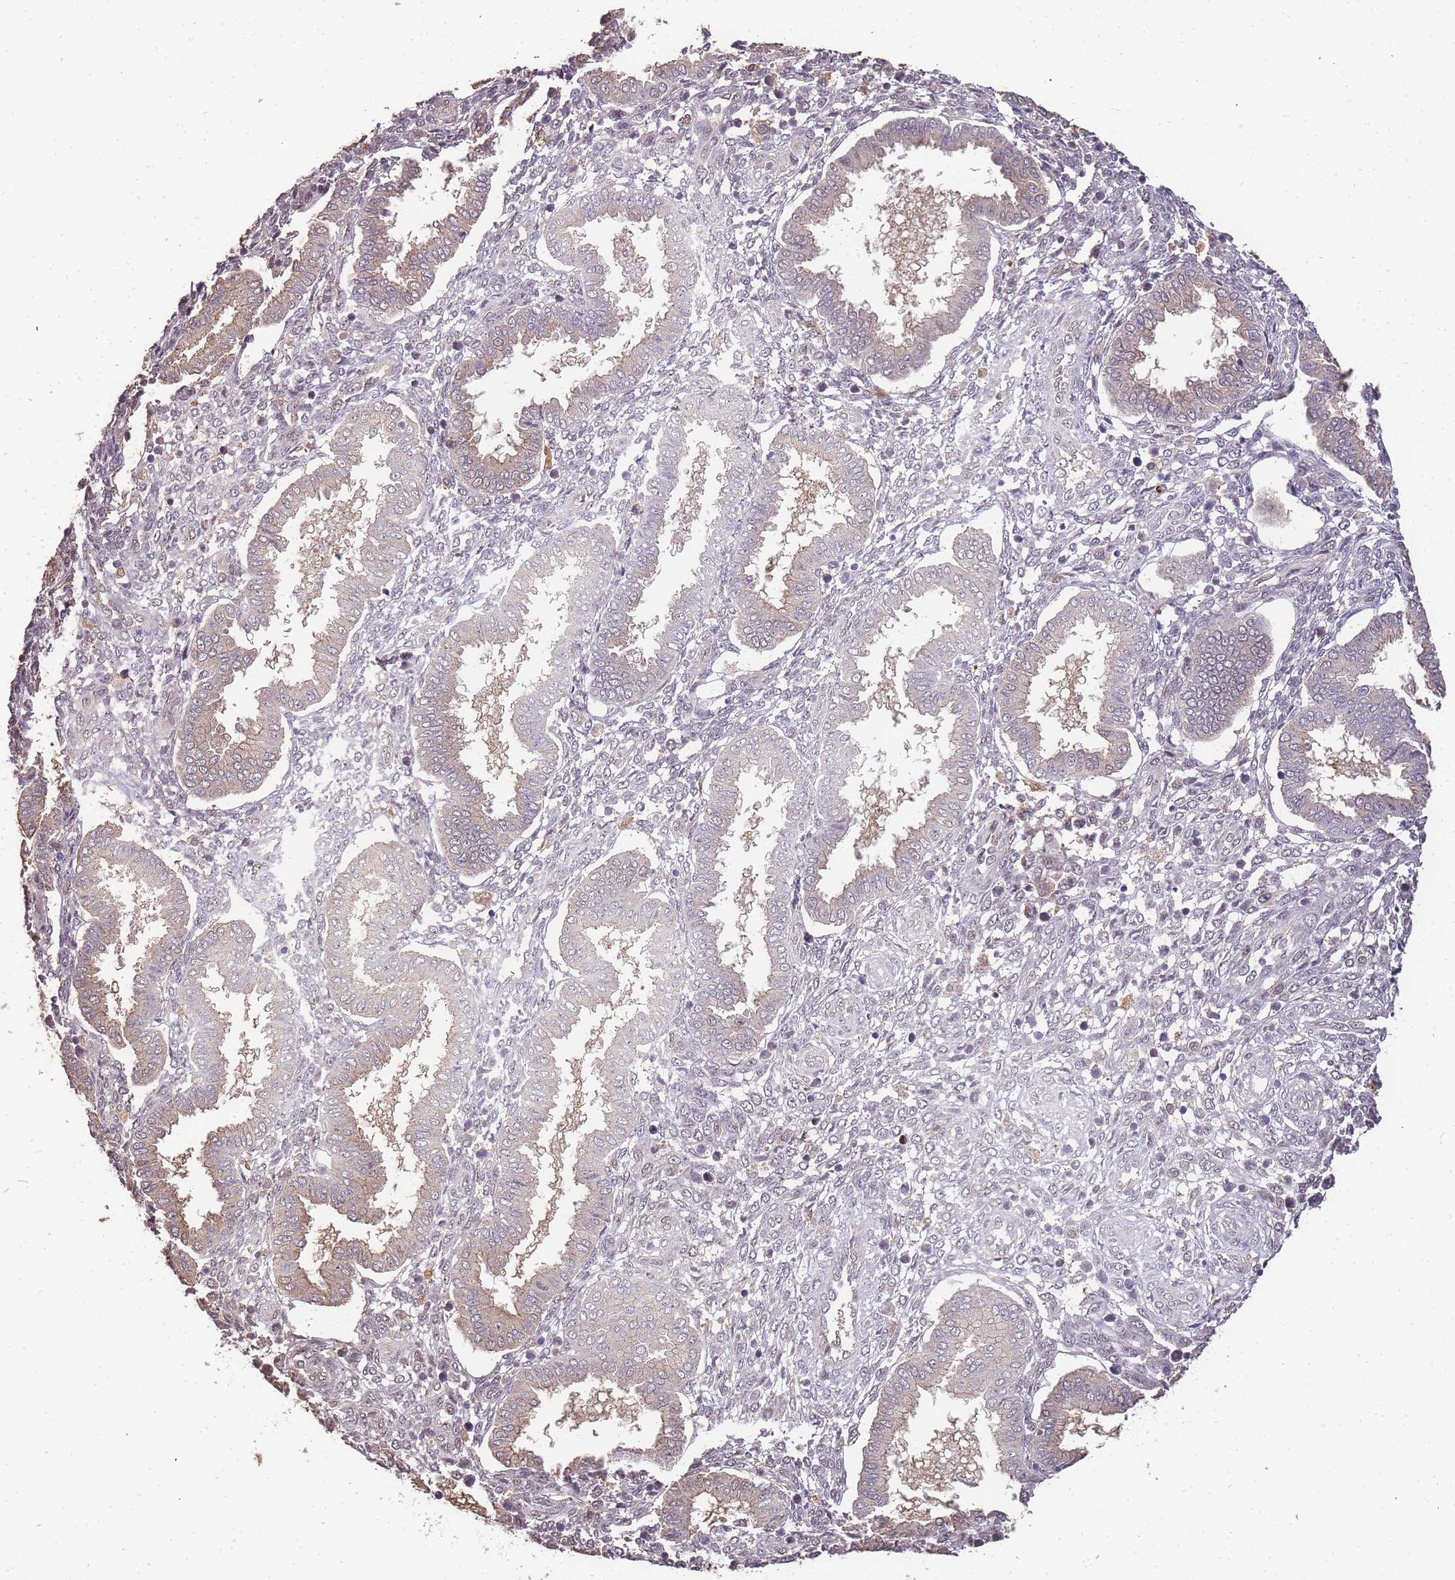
{"staining": {"intensity": "weak", "quantity": "<25%", "location": "cytoplasmic/membranous"}, "tissue": "endometrium", "cell_type": "Cells in endometrial stroma", "image_type": "normal", "snomed": [{"axis": "morphology", "description": "Normal tissue, NOS"}, {"axis": "topography", "description": "Endometrium"}], "caption": "Immunohistochemistry micrograph of benign endometrium: human endometrium stained with DAB reveals no significant protein positivity in cells in endometrial stroma.", "gene": "CDKN2AIPNL", "patient": {"sex": "female", "age": 24}}